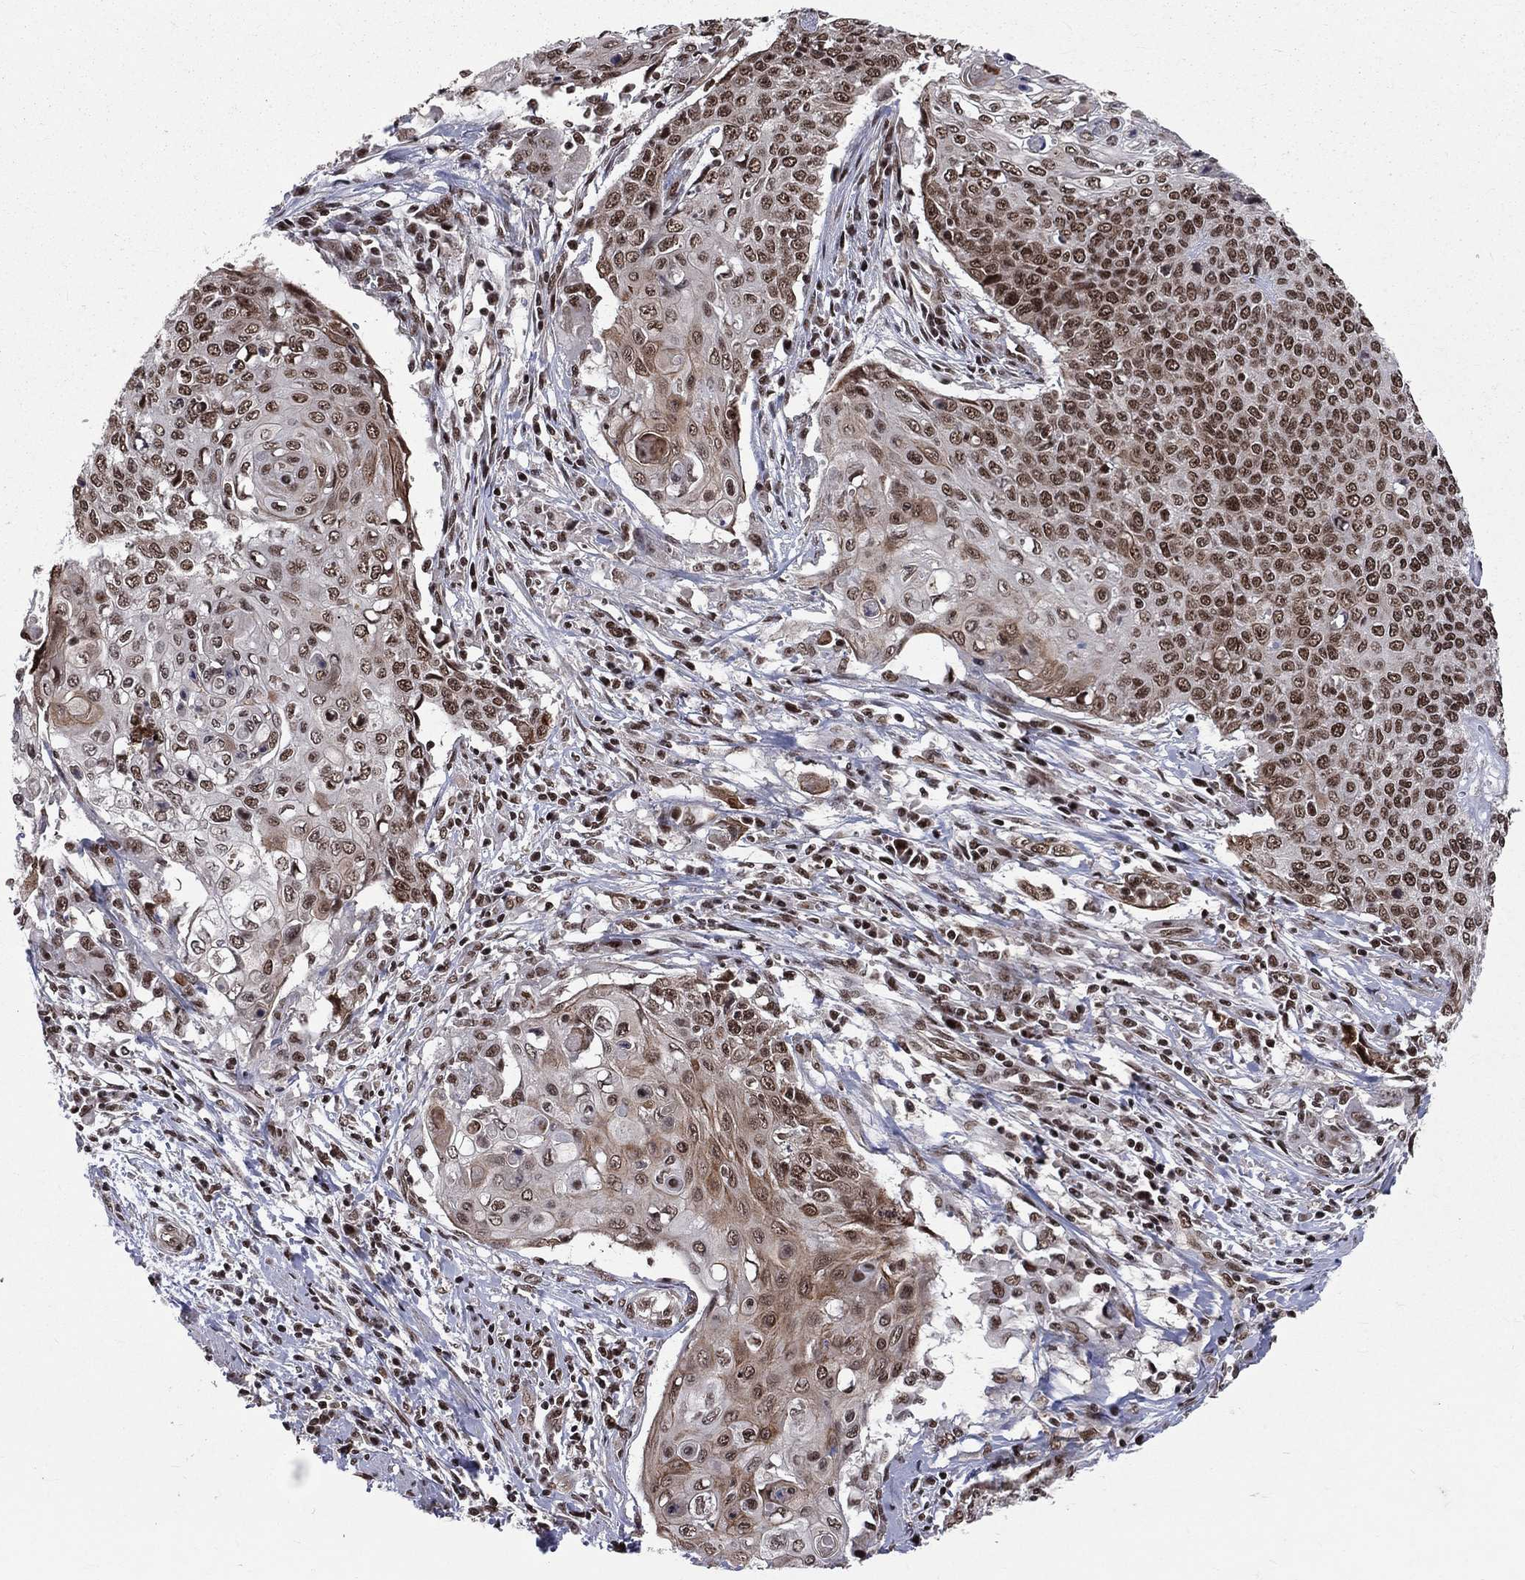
{"staining": {"intensity": "strong", "quantity": ">75%", "location": "nuclear"}, "tissue": "cervical cancer", "cell_type": "Tumor cells", "image_type": "cancer", "snomed": [{"axis": "morphology", "description": "Squamous cell carcinoma, NOS"}, {"axis": "topography", "description": "Cervix"}], "caption": "Tumor cells display high levels of strong nuclear expression in approximately >75% of cells in human squamous cell carcinoma (cervical). The protein is shown in brown color, while the nuclei are stained blue.", "gene": "SMC3", "patient": {"sex": "female", "age": 39}}